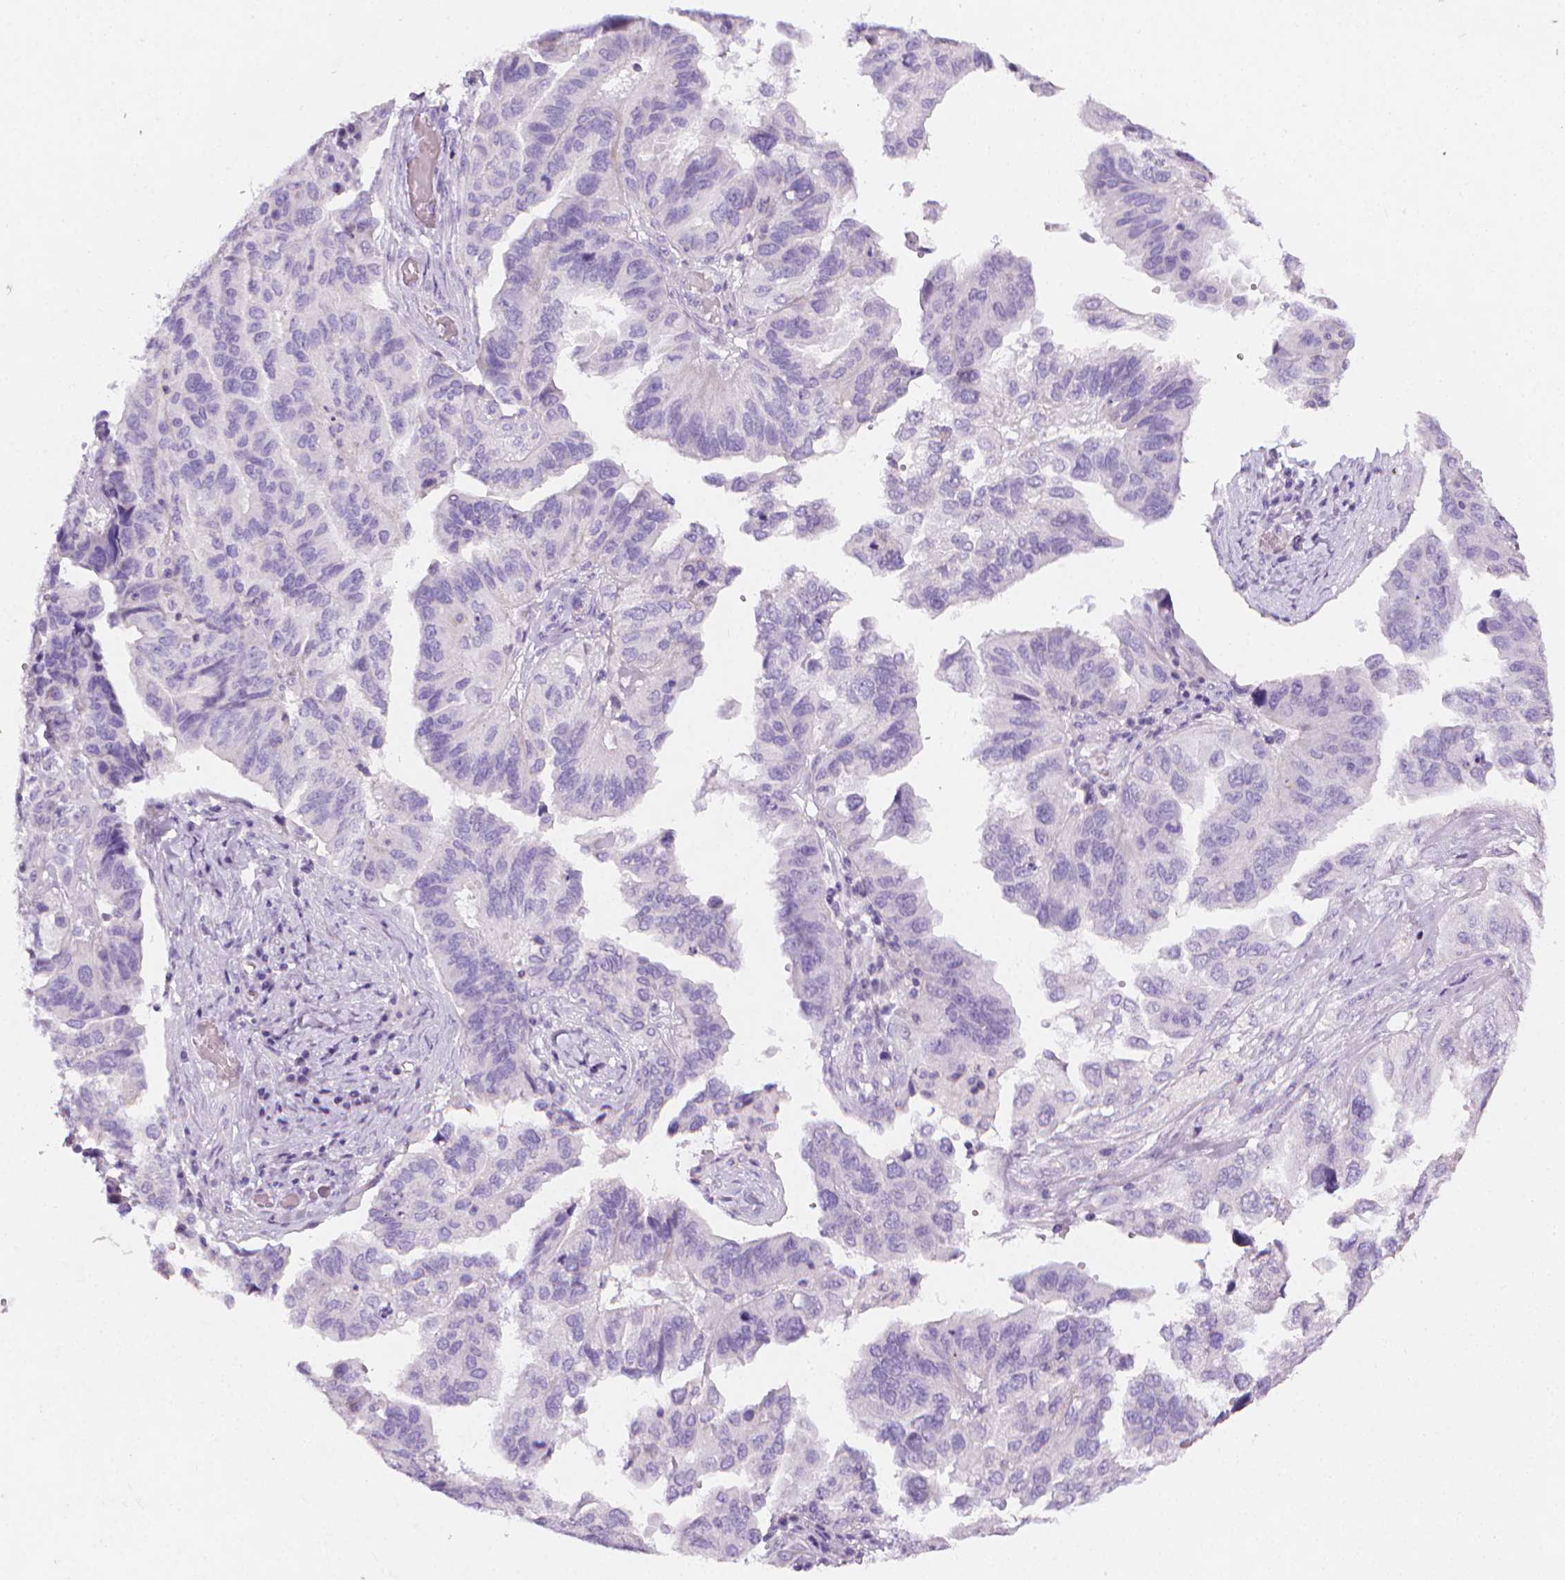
{"staining": {"intensity": "negative", "quantity": "none", "location": "none"}, "tissue": "ovarian cancer", "cell_type": "Tumor cells", "image_type": "cancer", "snomed": [{"axis": "morphology", "description": "Cystadenocarcinoma, serous, NOS"}, {"axis": "topography", "description": "Ovary"}], "caption": "The histopathology image reveals no significant staining in tumor cells of ovarian cancer. (DAB immunohistochemistry, high magnification).", "gene": "DCAF8L1", "patient": {"sex": "female", "age": 79}}